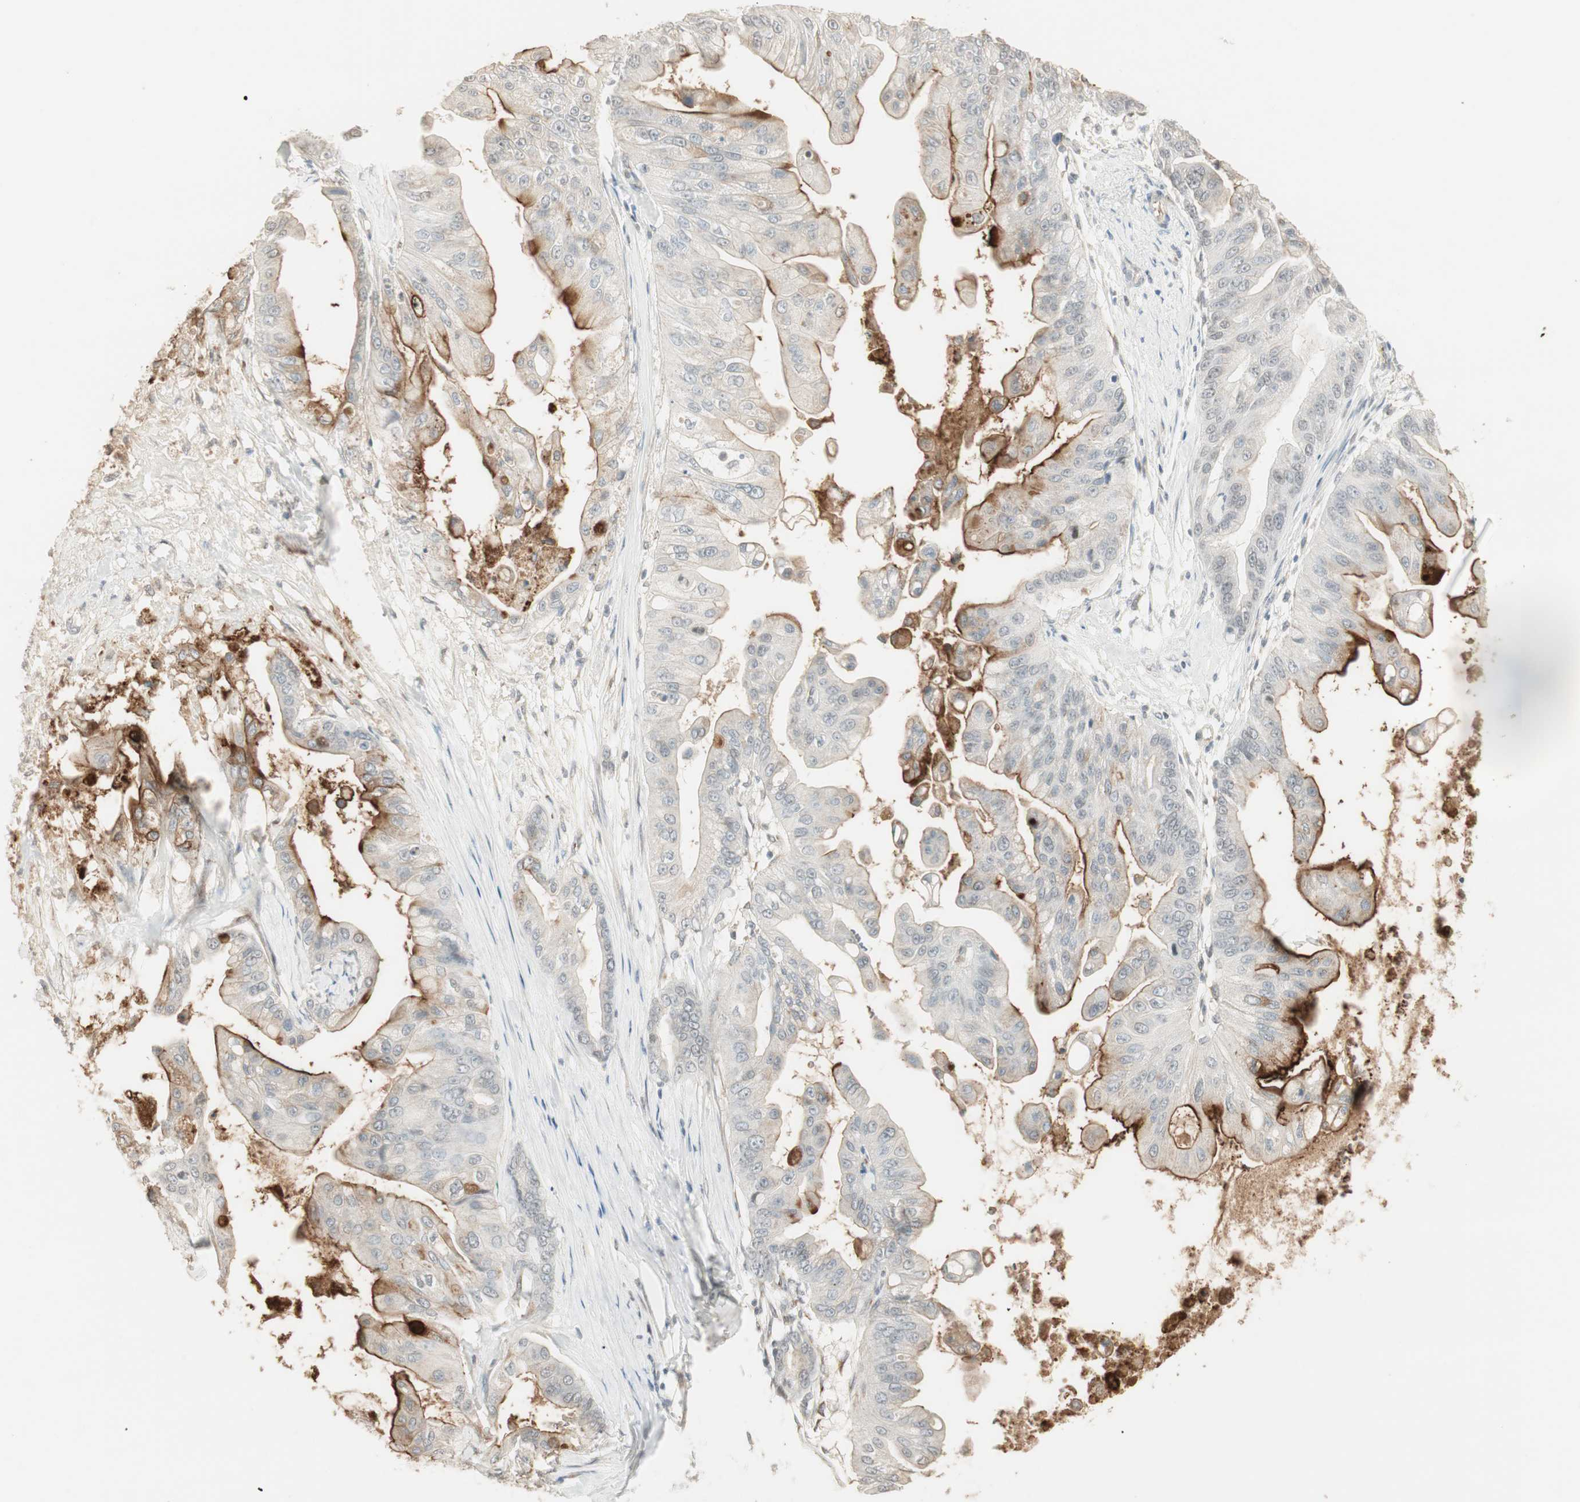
{"staining": {"intensity": "strong", "quantity": "<25%", "location": "cytoplasmic/membranous"}, "tissue": "pancreatic cancer", "cell_type": "Tumor cells", "image_type": "cancer", "snomed": [{"axis": "morphology", "description": "Adenocarcinoma, NOS"}, {"axis": "topography", "description": "Pancreas"}], "caption": "Immunohistochemistry (IHC) of pancreatic cancer (adenocarcinoma) shows medium levels of strong cytoplasmic/membranous positivity in about <25% of tumor cells. The staining was performed using DAB to visualize the protein expression in brown, while the nuclei were stained in blue with hematoxylin (Magnification: 20x).", "gene": "TASOR", "patient": {"sex": "female", "age": 75}}